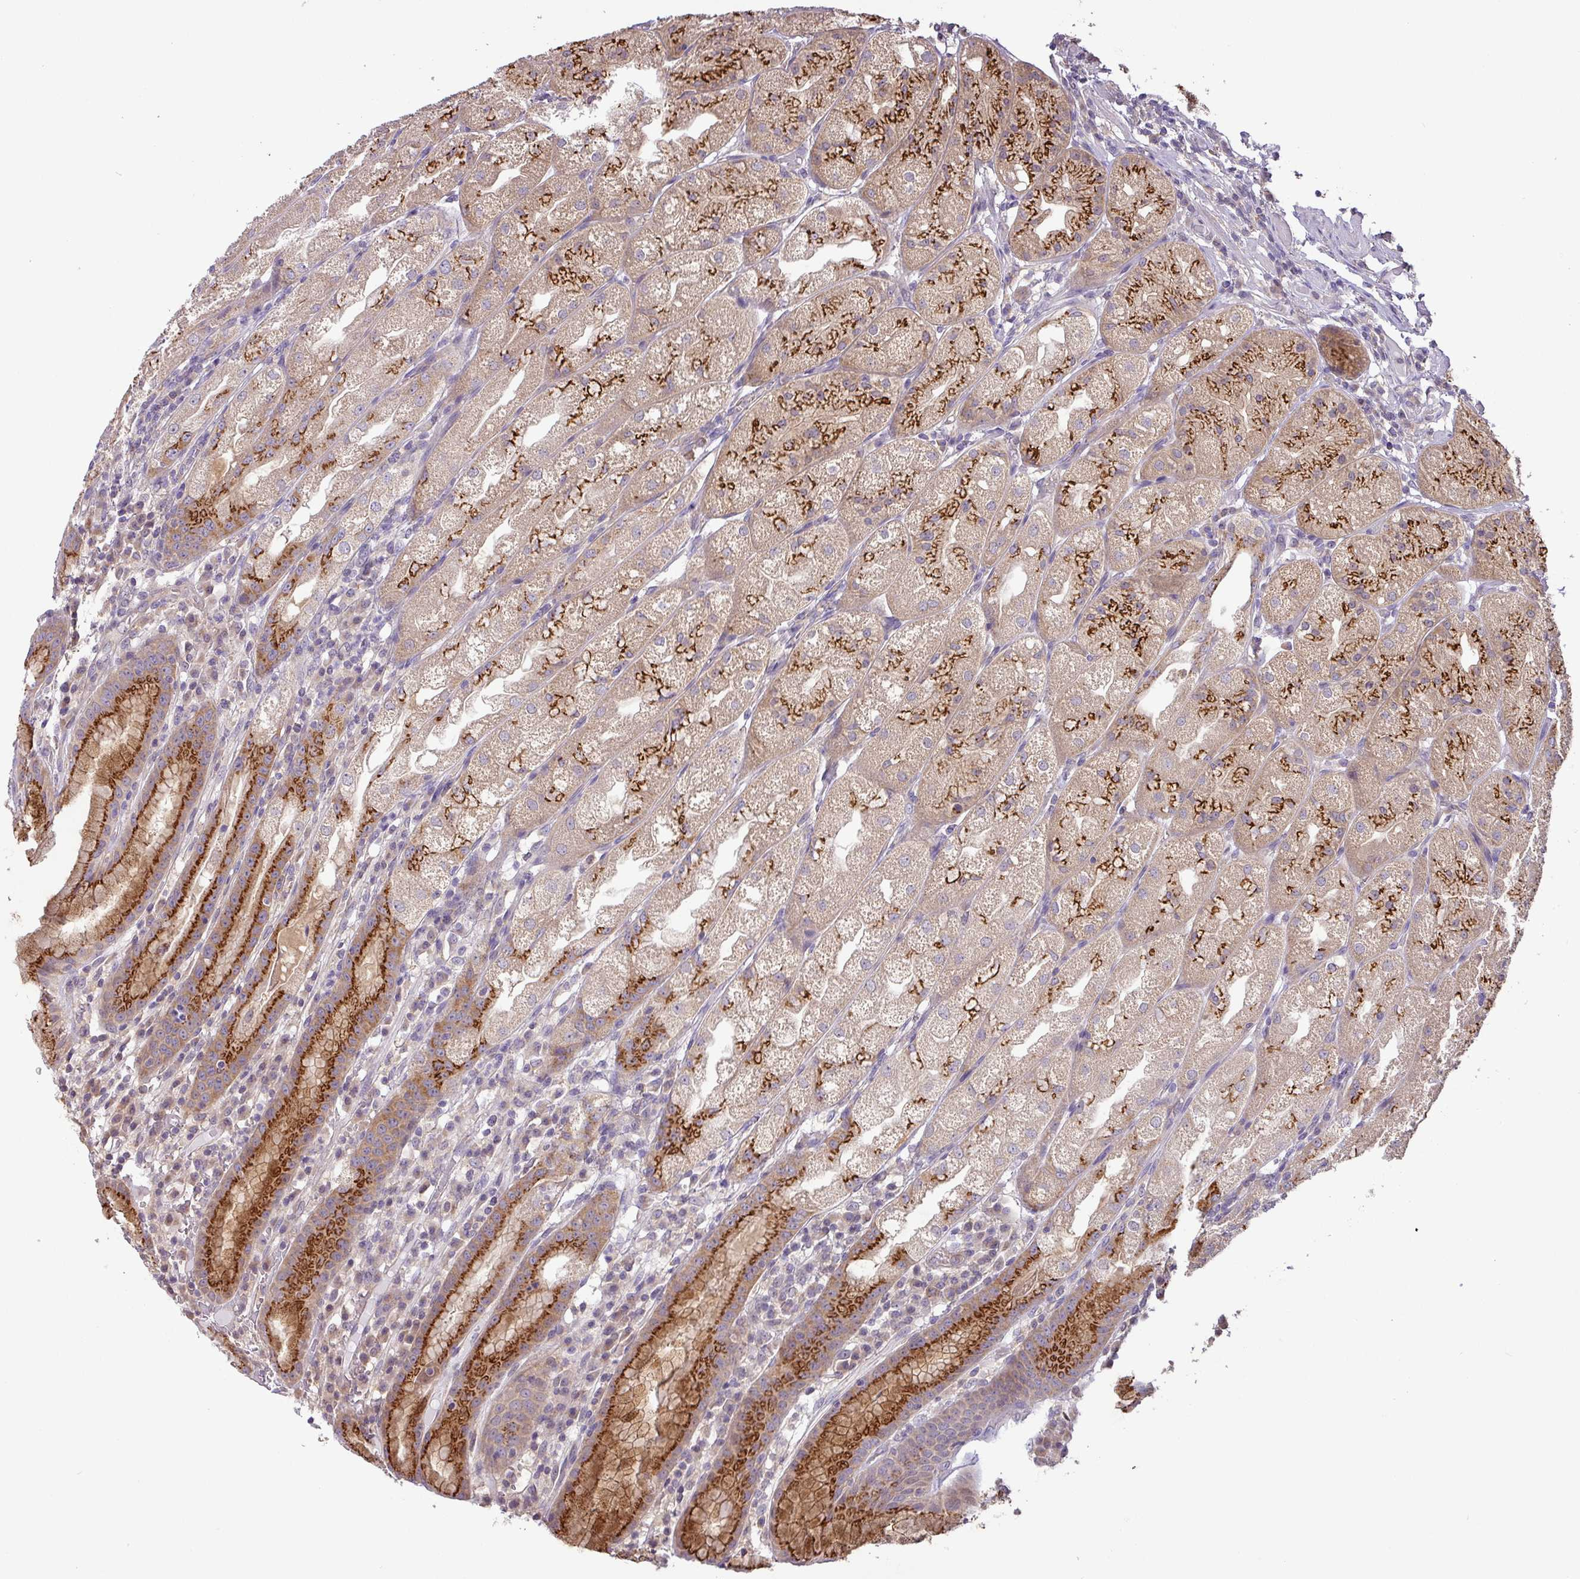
{"staining": {"intensity": "strong", "quantity": "25%-75%", "location": "cytoplasmic/membranous"}, "tissue": "stomach", "cell_type": "Glandular cells", "image_type": "normal", "snomed": [{"axis": "morphology", "description": "Normal tissue, NOS"}, {"axis": "topography", "description": "Stomach, upper"}], "caption": "Immunohistochemical staining of unremarkable human stomach reveals high levels of strong cytoplasmic/membranous positivity in approximately 25%-75% of glandular cells. (Brightfield microscopy of DAB IHC at high magnification).", "gene": "GALNT12", "patient": {"sex": "male", "age": 52}}